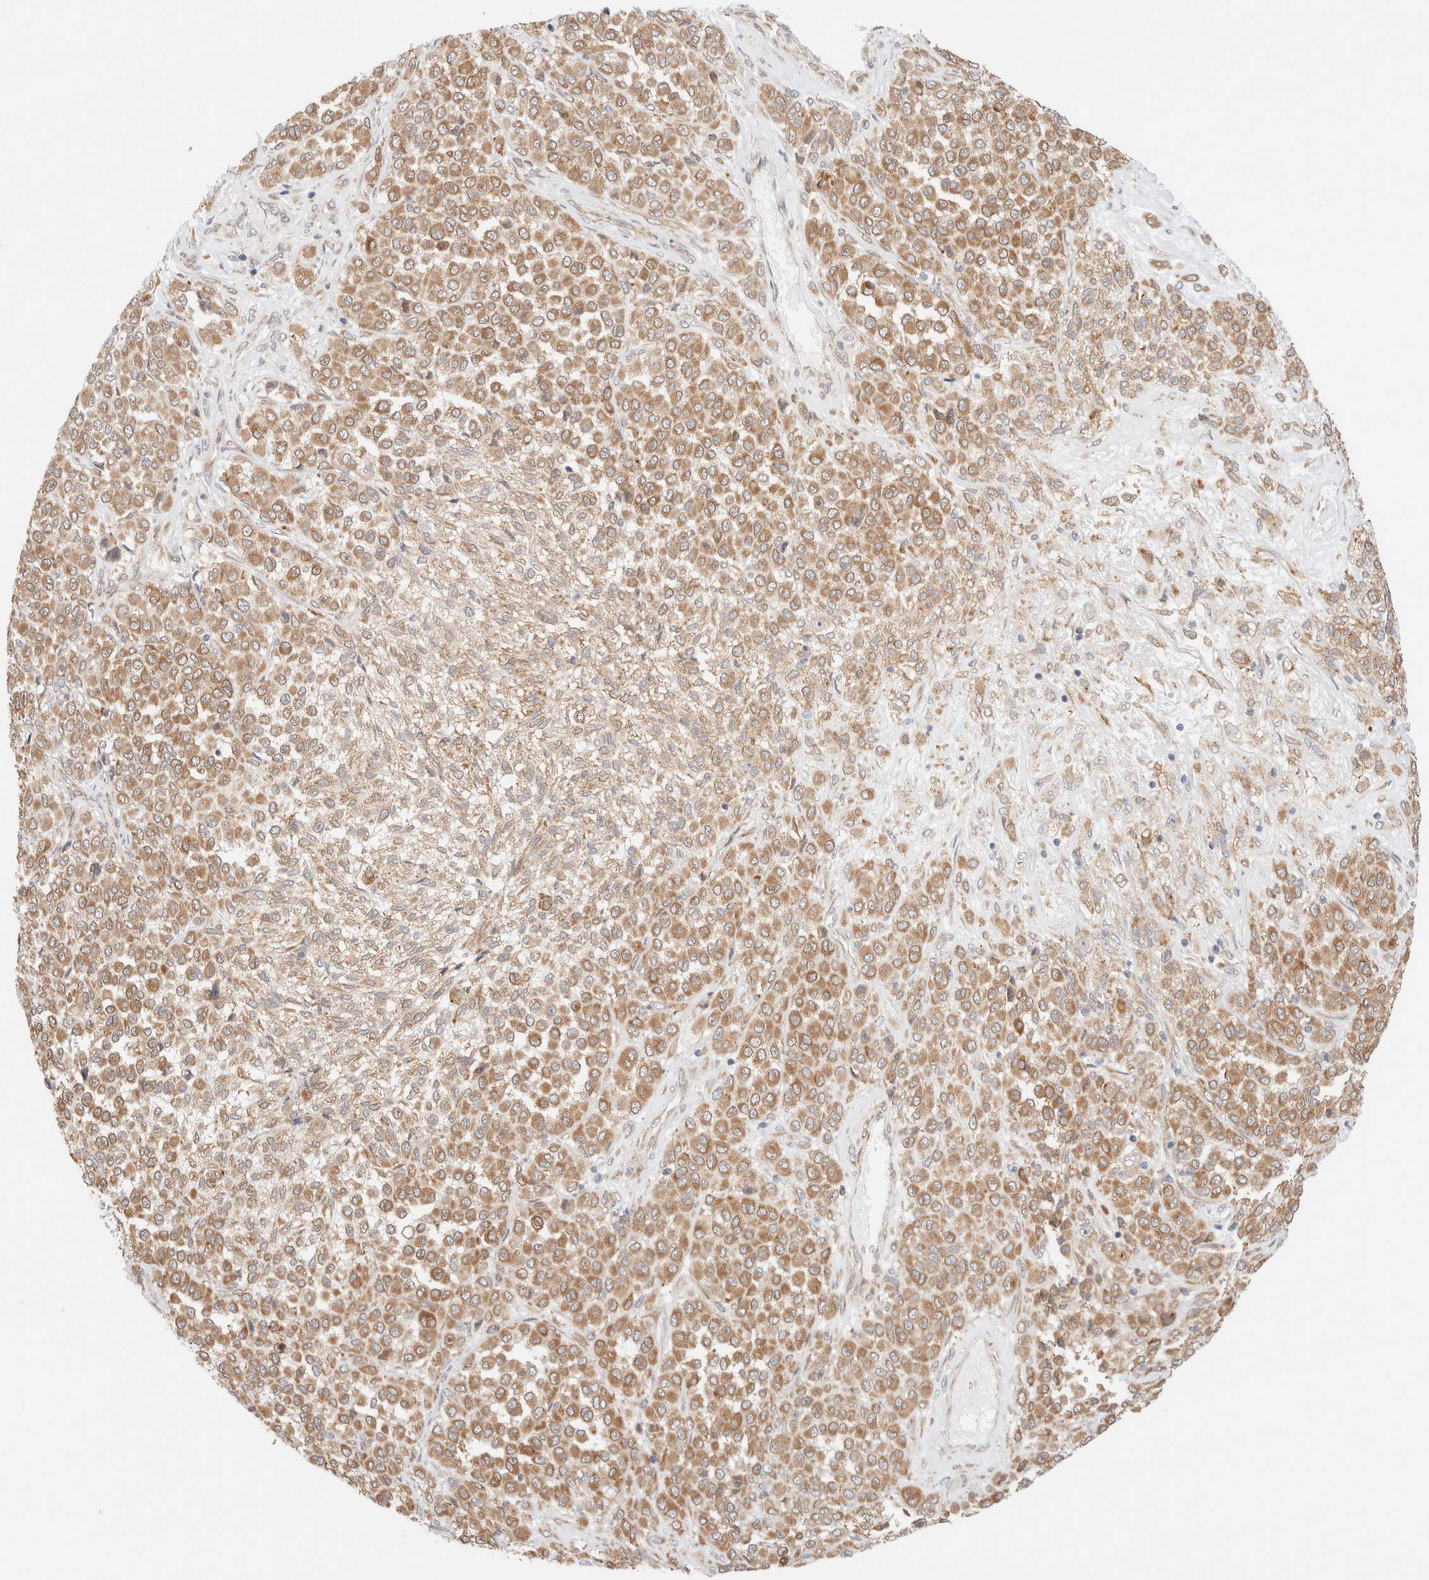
{"staining": {"intensity": "moderate", "quantity": ">75%", "location": "cytoplasmic/membranous"}, "tissue": "melanoma", "cell_type": "Tumor cells", "image_type": "cancer", "snomed": [{"axis": "morphology", "description": "Malignant melanoma, Metastatic site"}, {"axis": "topography", "description": "Pancreas"}], "caption": "Malignant melanoma (metastatic site) stained with a brown dye demonstrates moderate cytoplasmic/membranous positive positivity in approximately >75% of tumor cells.", "gene": "RRP15", "patient": {"sex": "female", "age": 30}}